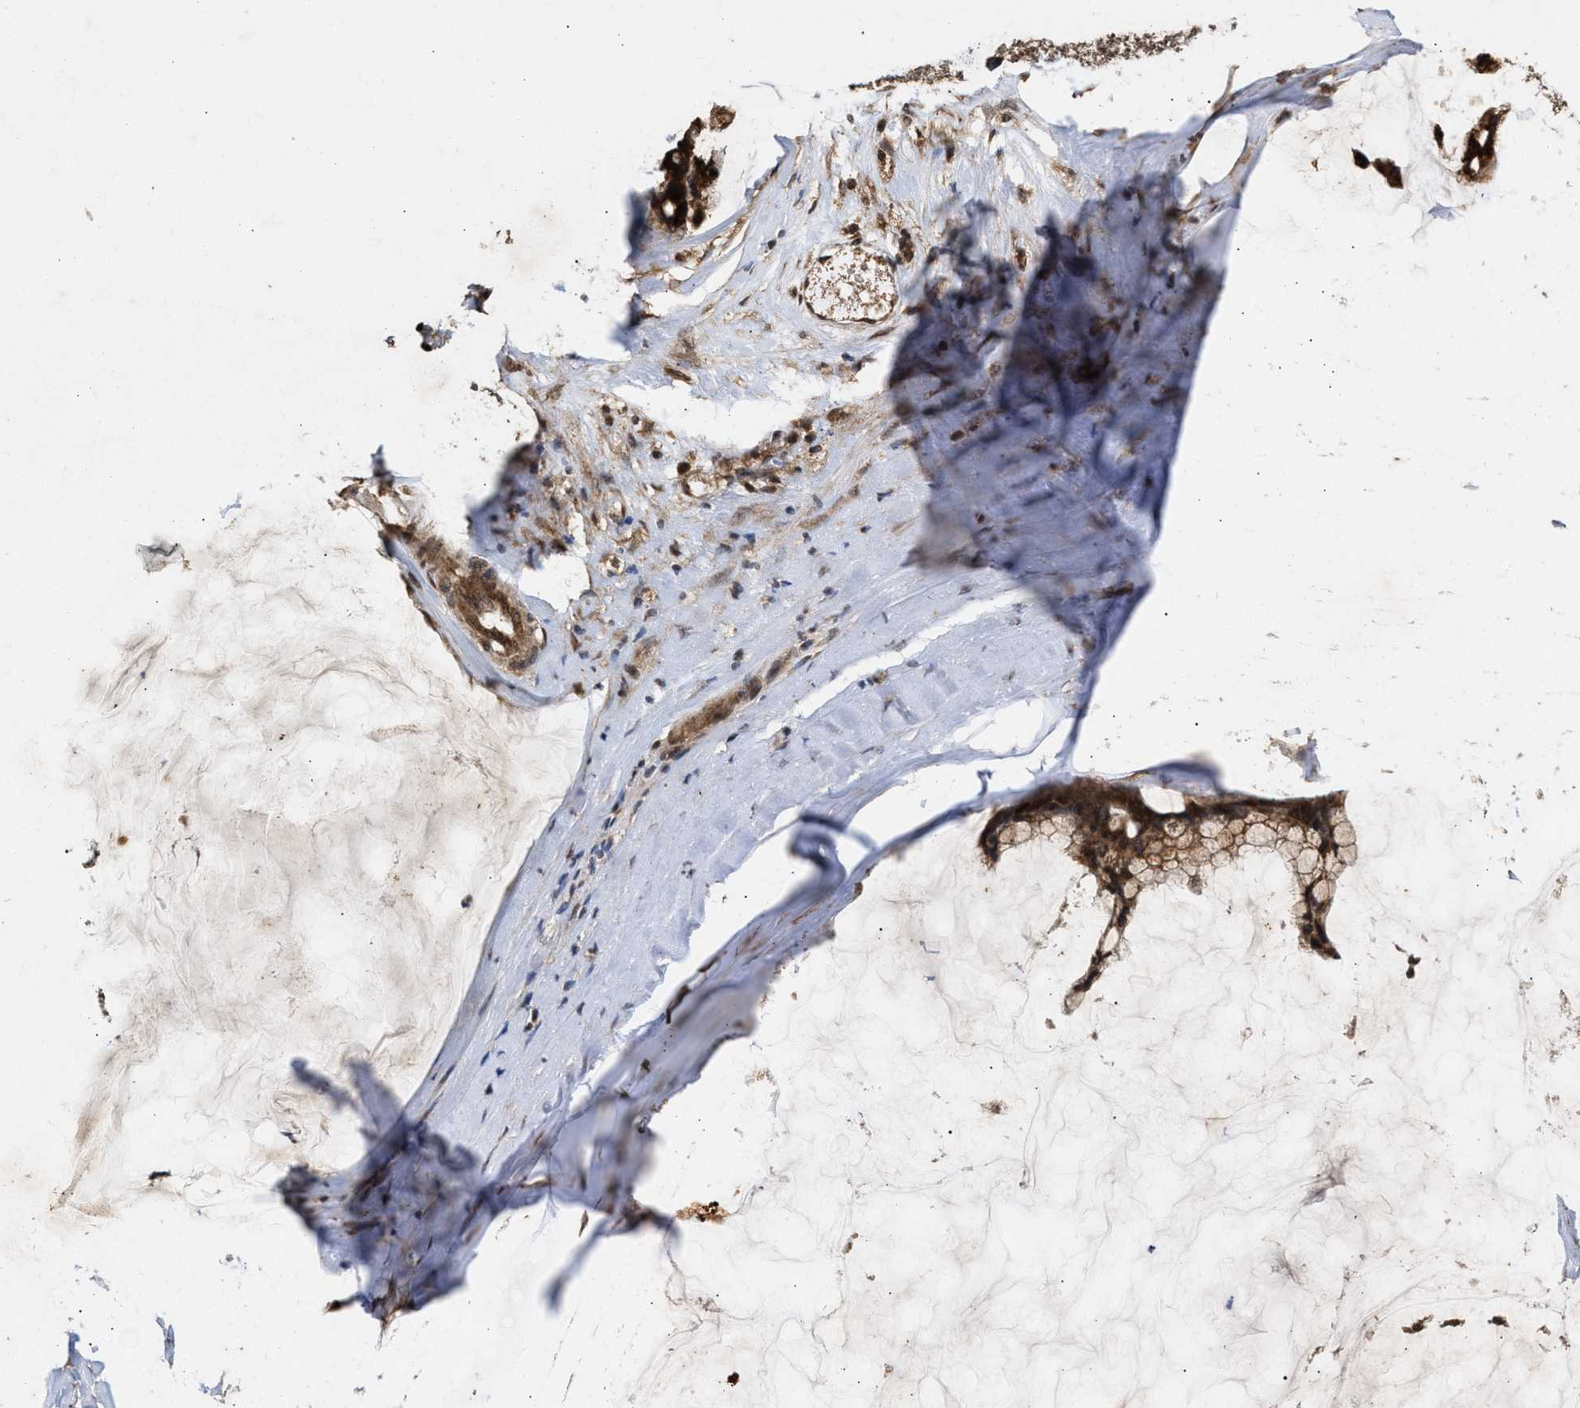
{"staining": {"intensity": "strong", "quantity": ">75%", "location": "cytoplasmic/membranous"}, "tissue": "ovarian cancer", "cell_type": "Tumor cells", "image_type": "cancer", "snomed": [{"axis": "morphology", "description": "Cystadenocarcinoma, mucinous, NOS"}, {"axis": "topography", "description": "Ovary"}], "caption": "A high amount of strong cytoplasmic/membranous staining is seen in about >75% of tumor cells in ovarian cancer (mucinous cystadenocarcinoma) tissue.", "gene": "CFLAR", "patient": {"sex": "female", "age": 39}}